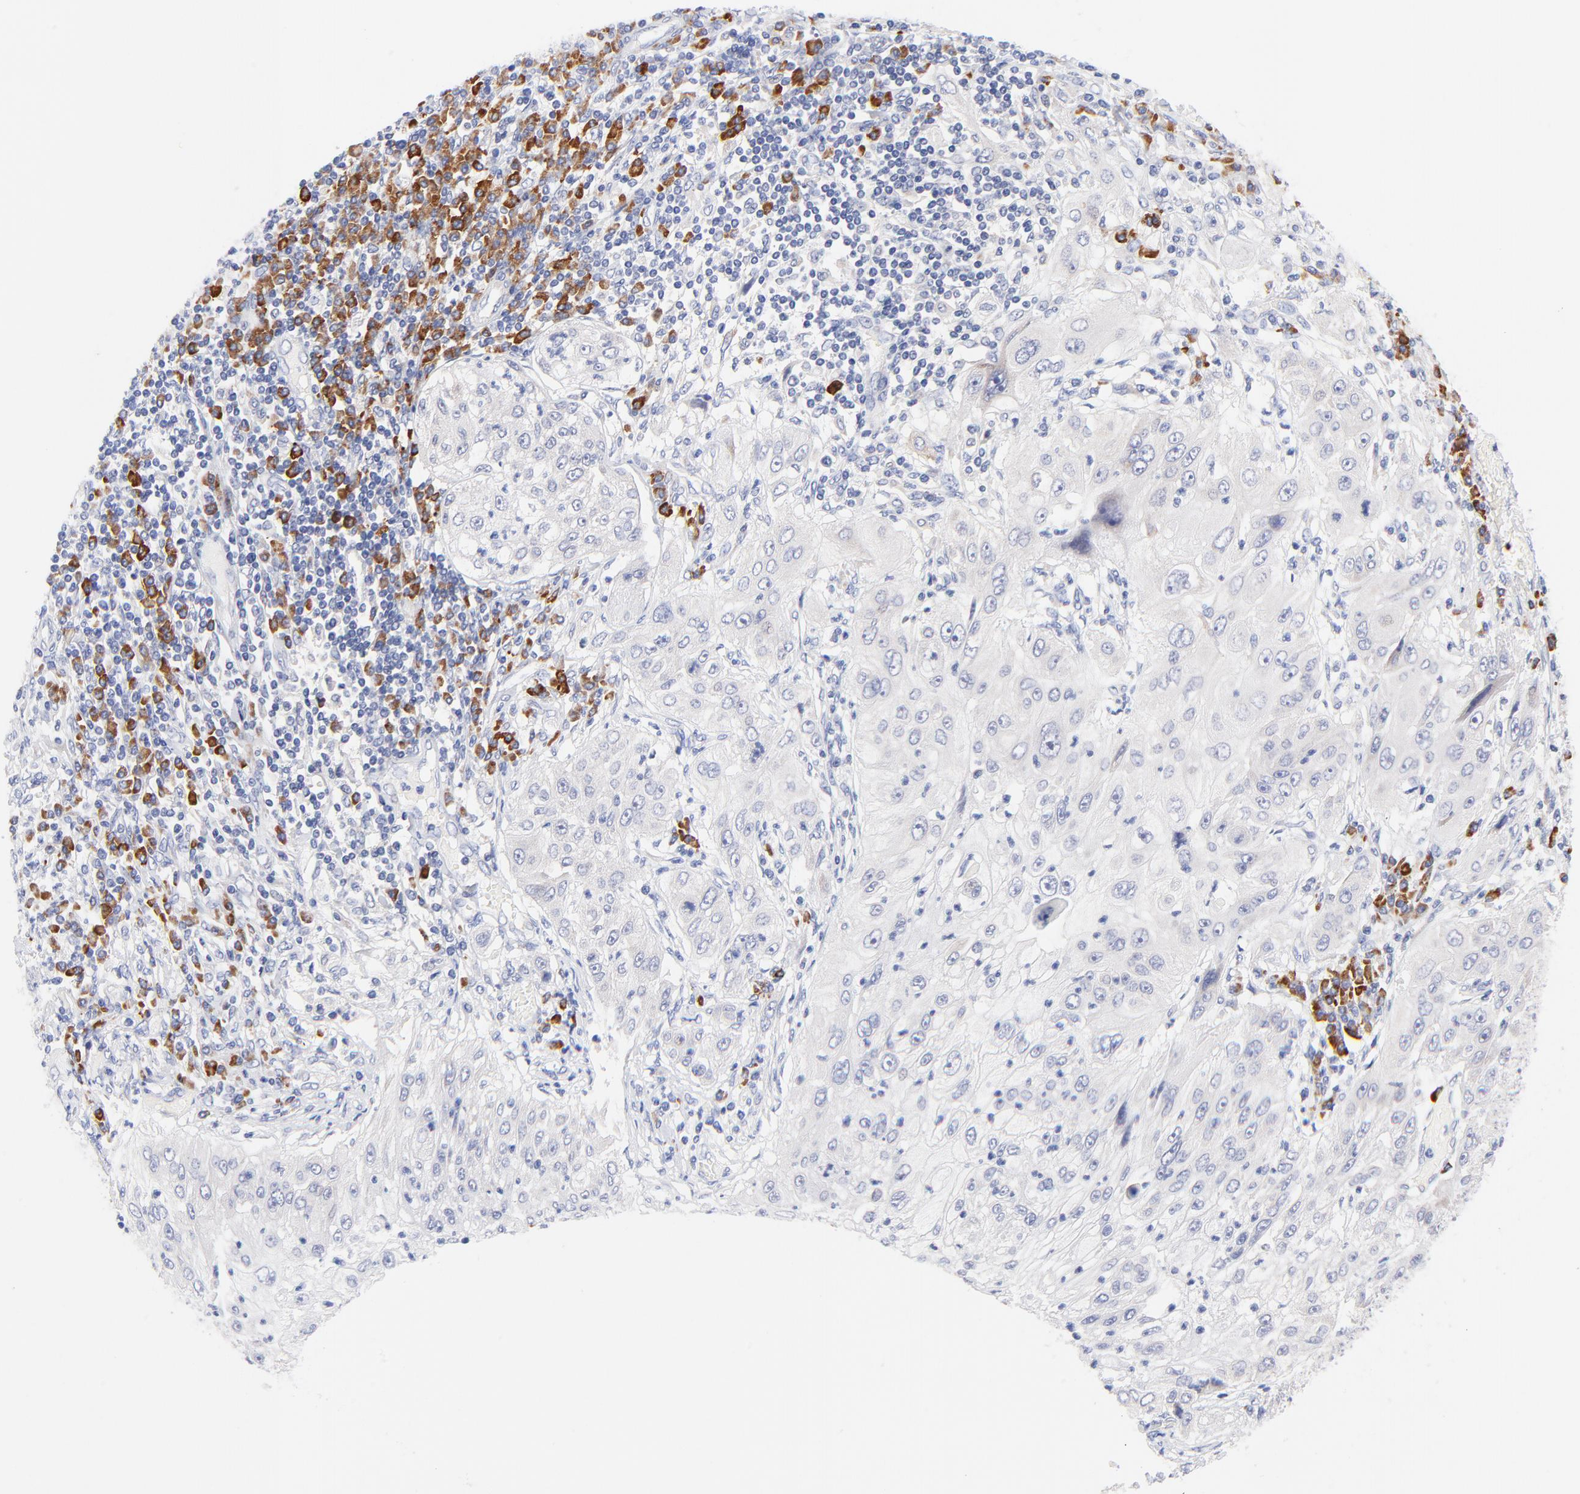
{"staining": {"intensity": "negative", "quantity": "none", "location": "none"}, "tissue": "lung cancer", "cell_type": "Tumor cells", "image_type": "cancer", "snomed": [{"axis": "morphology", "description": "Inflammation, NOS"}, {"axis": "morphology", "description": "Squamous cell carcinoma, NOS"}, {"axis": "topography", "description": "Lymph node"}, {"axis": "topography", "description": "Soft tissue"}, {"axis": "topography", "description": "Lung"}], "caption": "Lung squamous cell carcinoma was stained to show a protein in brown. There is no significant expression in tumor cells.", "gene": "AFF2", "patient": {"sex": "male", "age": 66}}